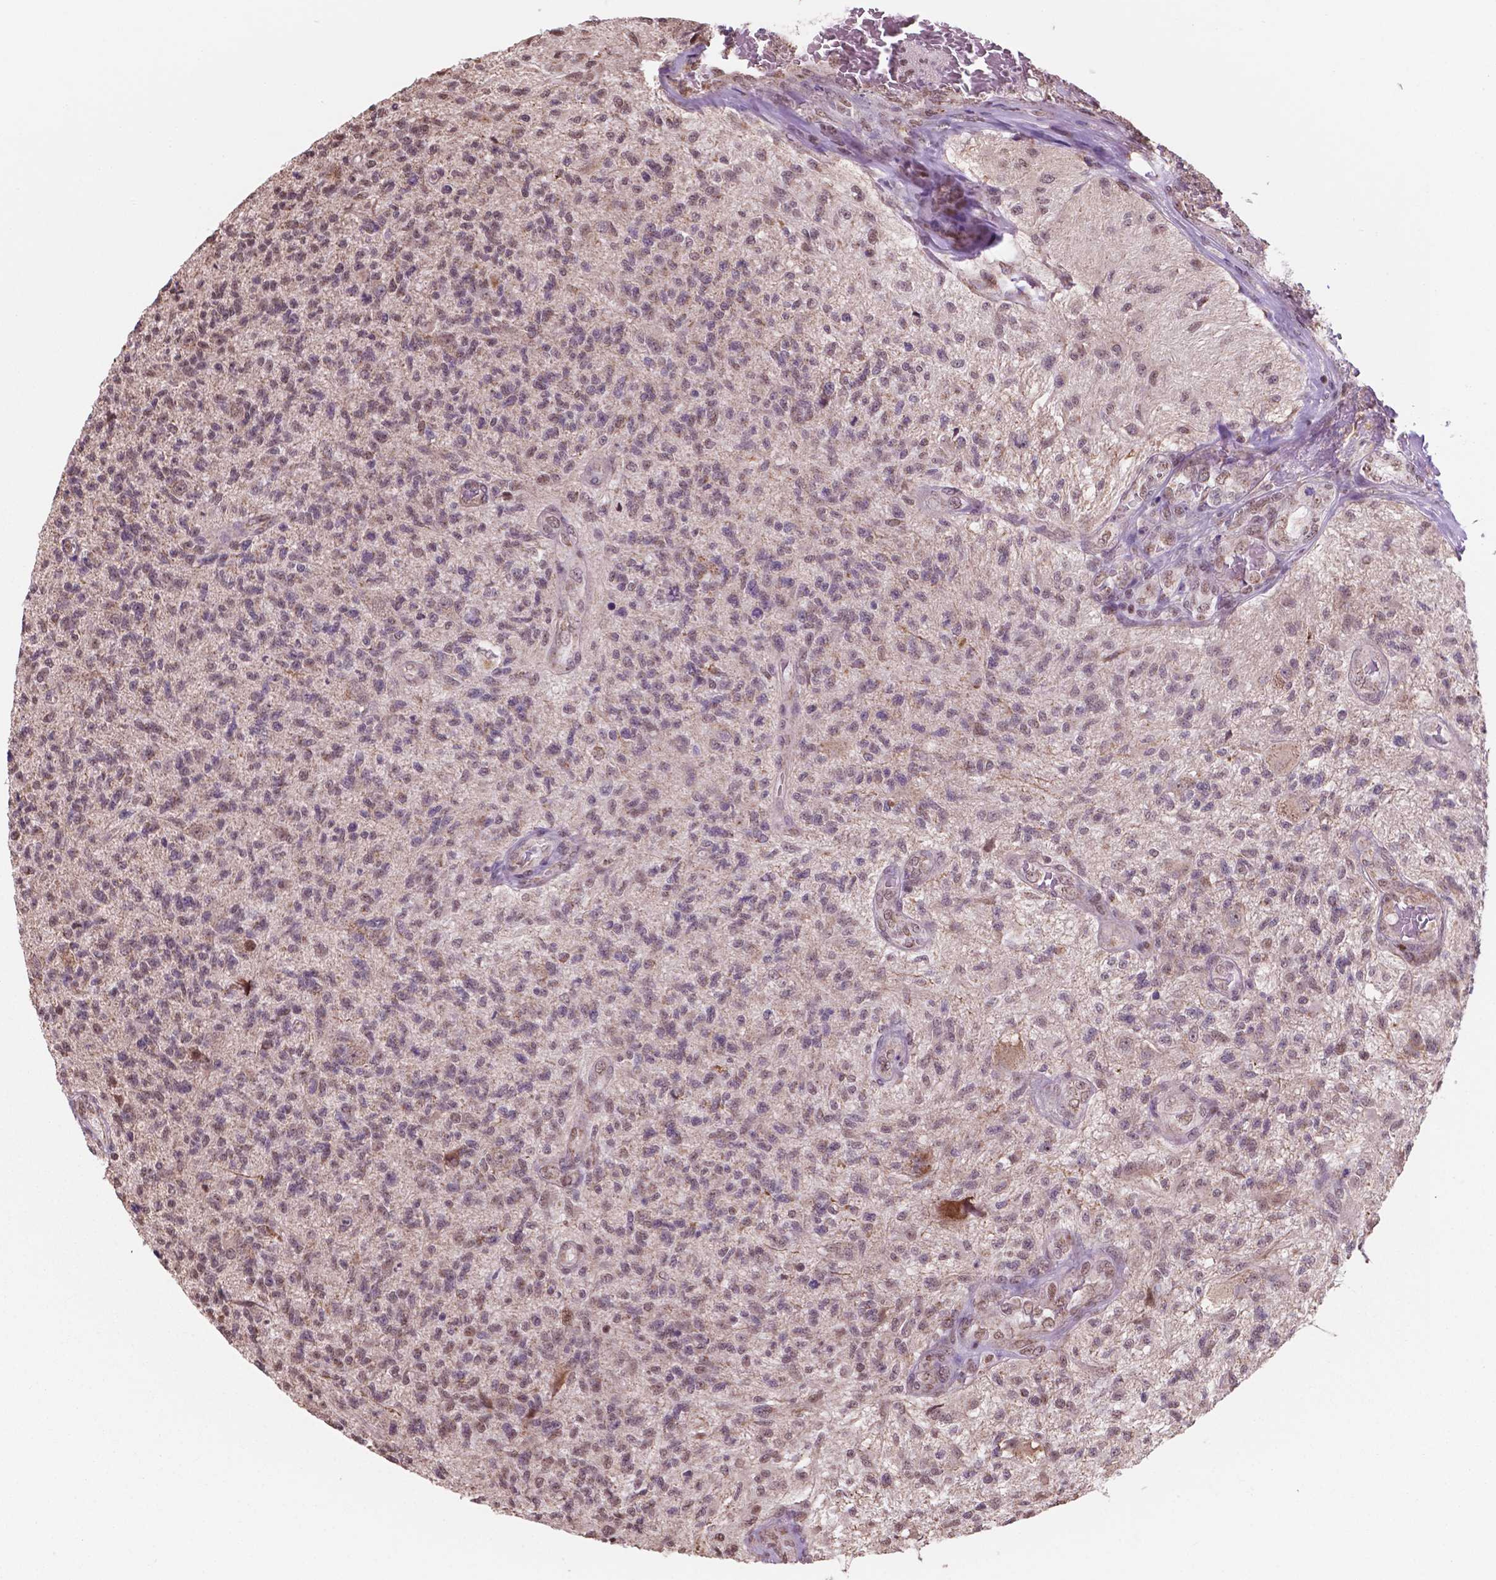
{"staining": {"intensity": "negative", "quantity": "none", "location": "none"}, "tissue": "glioma", "cell_type": "Tumor cells", "image_type": "cancer", "snomed": [{"axis": "morphology", "description": "Glioma, malignant, High grade"}, {"axis": "topography", "description": "Brain"}], "caption": "Photomicrograph shows no significant protein staining in tumor cells of high-grade glioma (malignant).", "gene": "NDUFA10", "patient": {"sex": "male", "age": 56}}